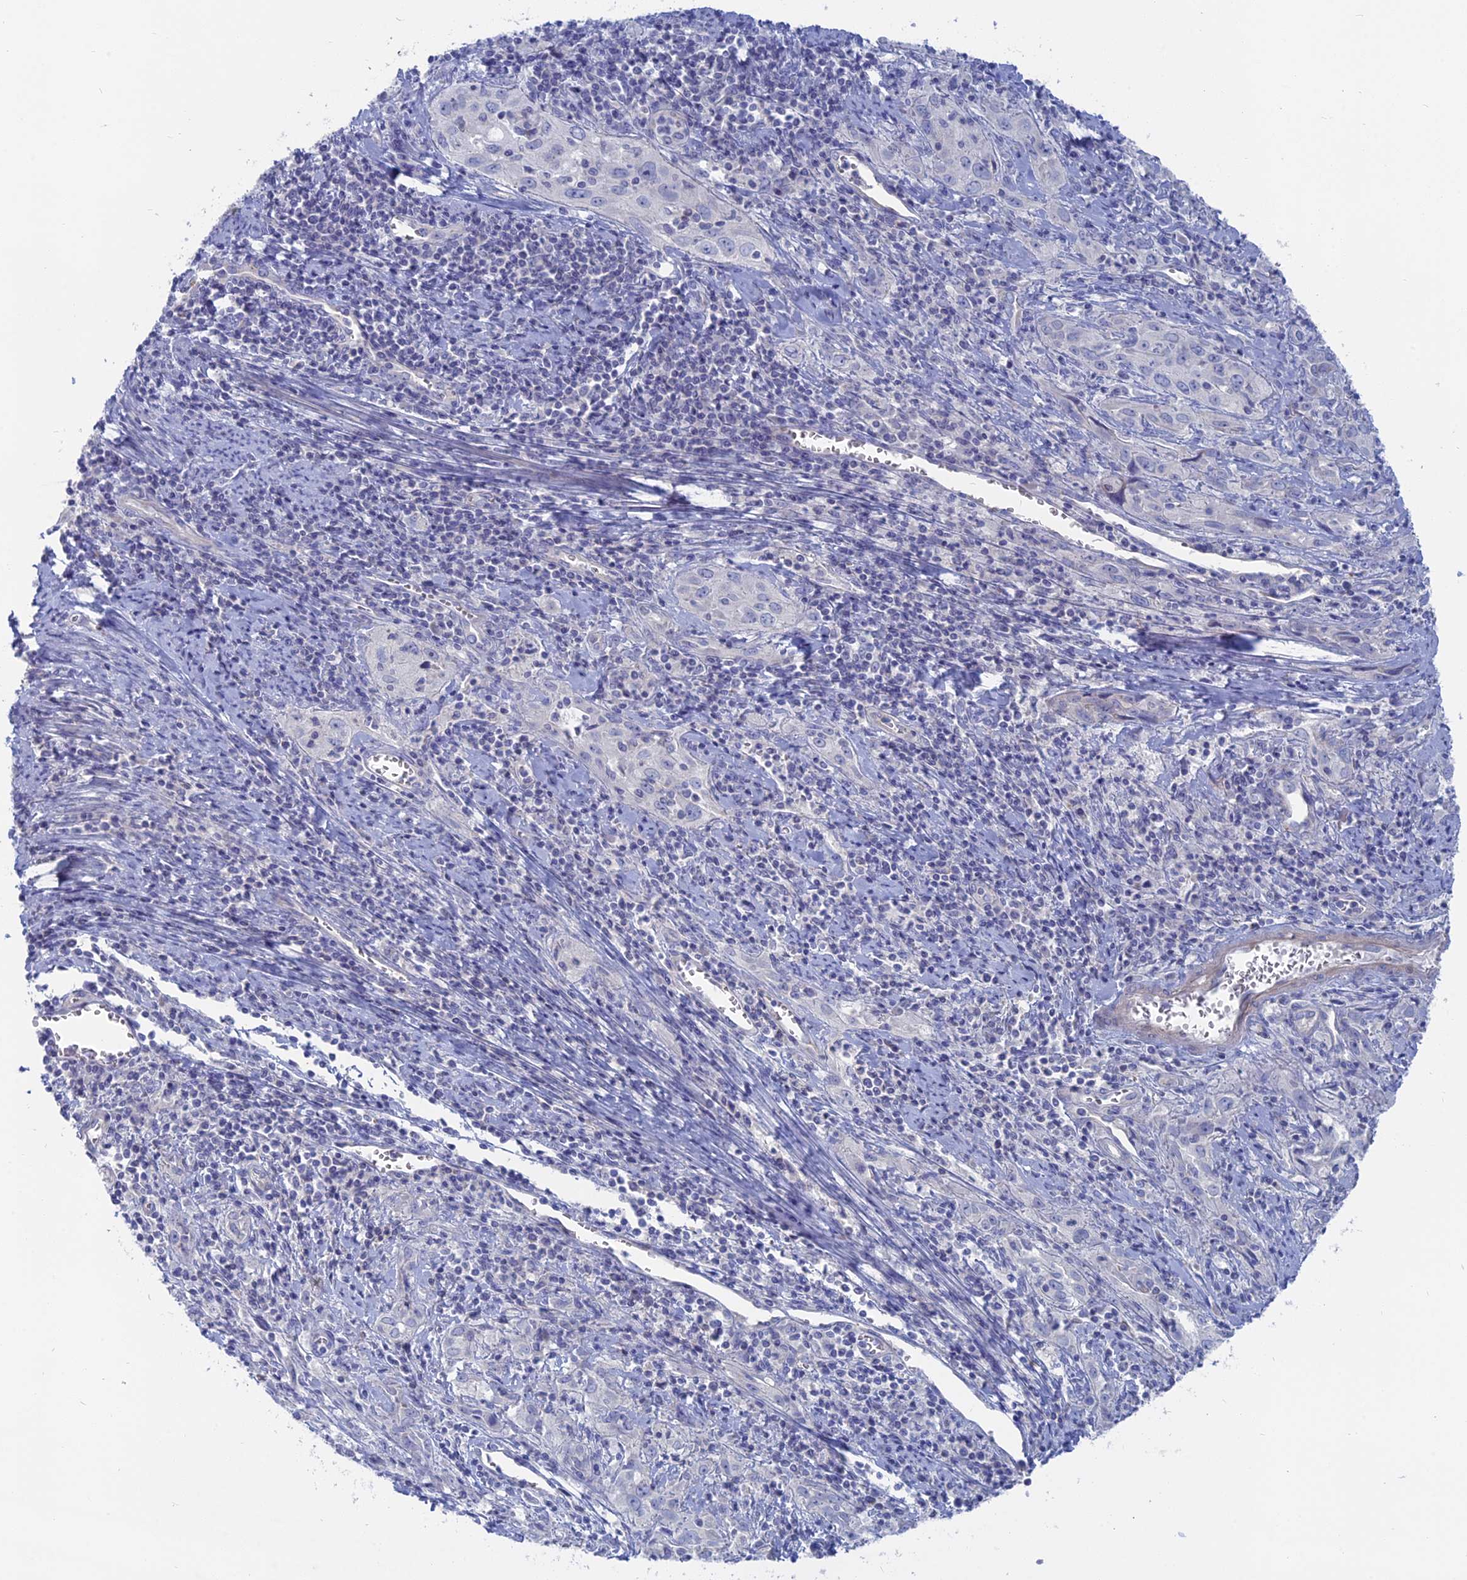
{"staining": {"intensity": "negative", "quantity": "none", "location": "none"}, "tissue": "cervical cancer", "cell_type": "Tumor cells", "image_type": "cancer", "snomed": [{"axis": "morphology", "description": "Squamous cell carcinoma, NOS"}, {"axis": "topography", "description": "Cervix"}], "caption": "Immunohistochemistry histopathology image of human squamous cell carcinoma (cervical) stained for a protein (brown), which displays no staining in tumor cells.", "gene": "TBC1D30", "patient": {"sex": "female", "age": 57}}